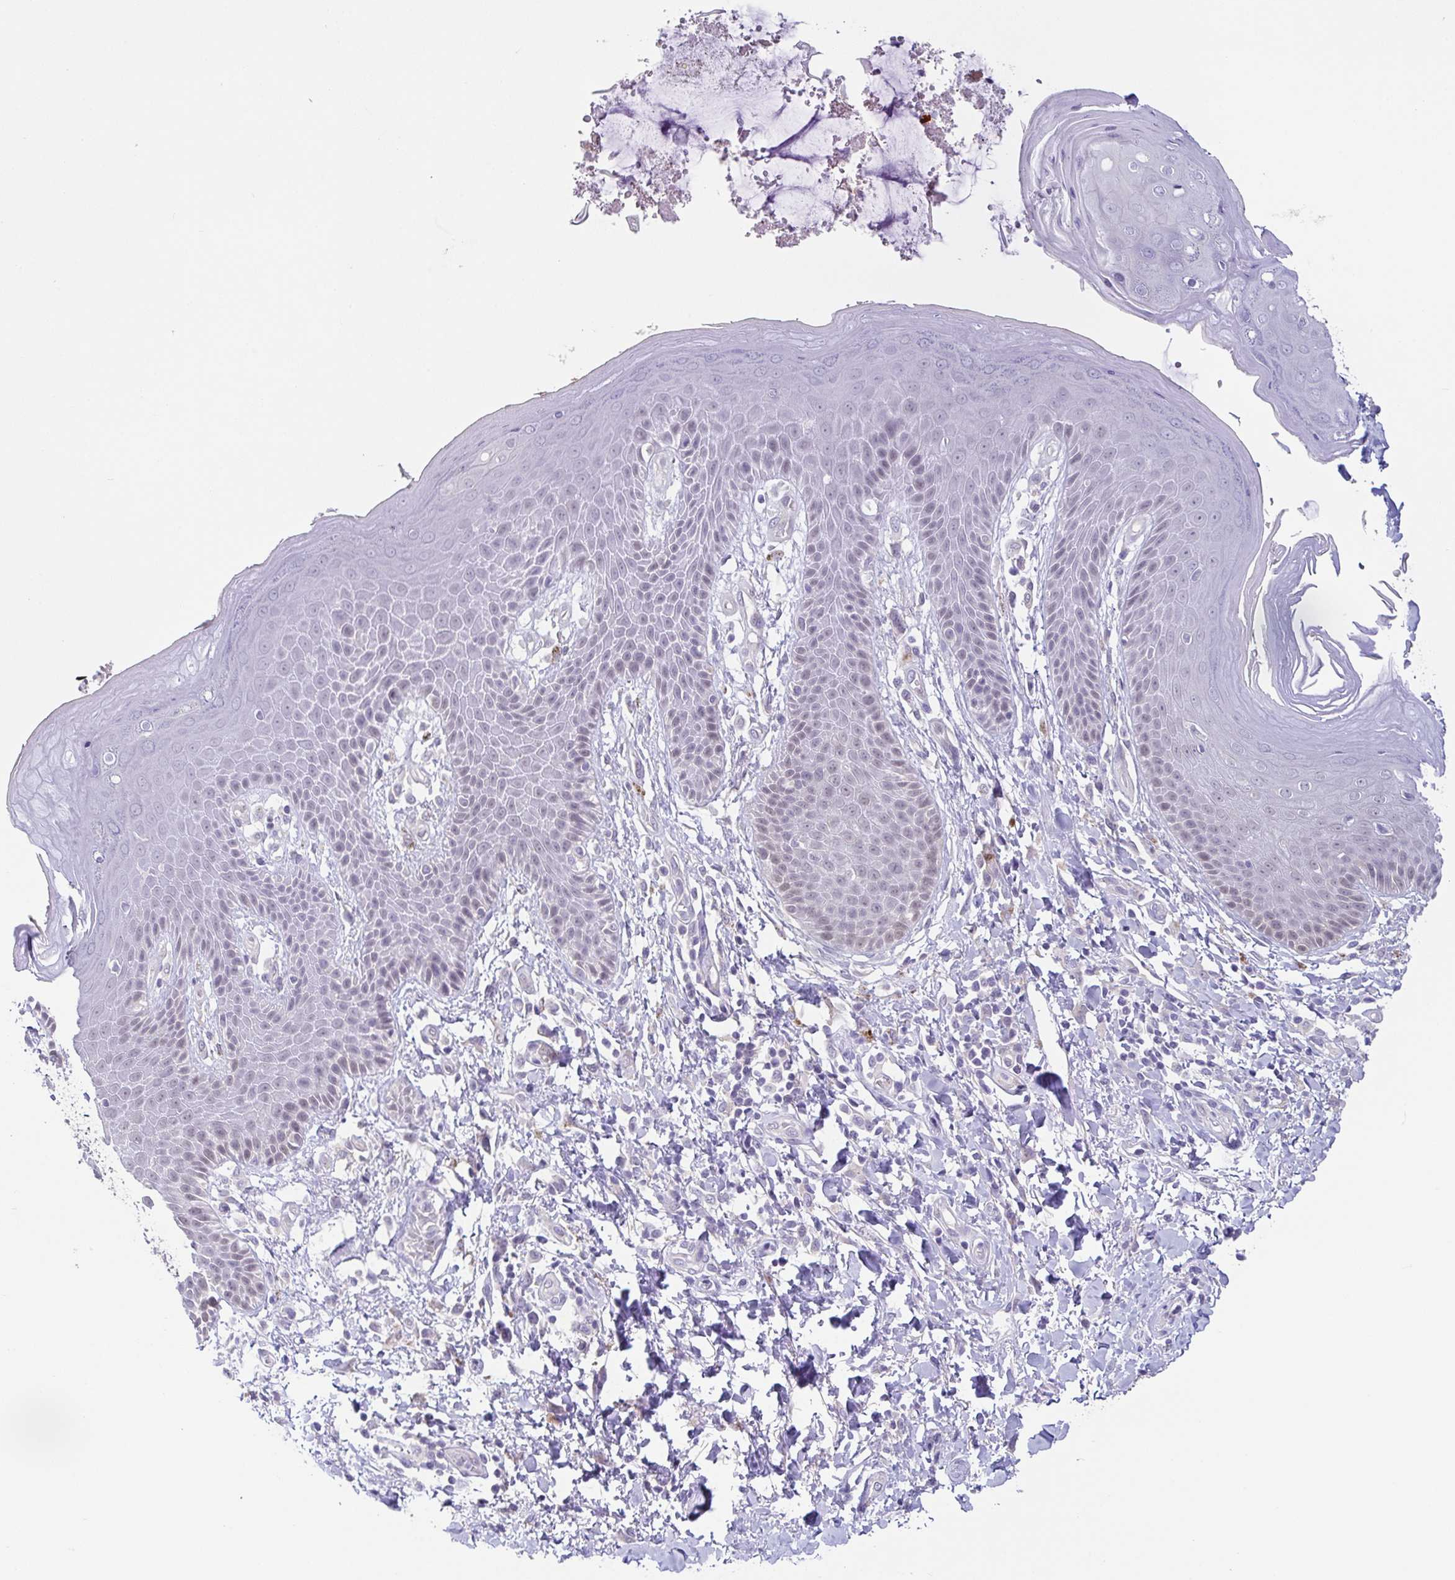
{"staining": {"intensity": "negative", "quantity": "none", "location": "none"}, "tissue": "skin", "cell_type": "Epidermal cells", "image_type": "normal", "snomed": [{"axis": "morphology", "description": "Normal tissue, NOS"}, {"axis": "topography", "description": "Anal"}, {"axis": "topography", "description": "Peripheral nerve tissue"}], "caption": "Epidermal cells are negative for brown protein staining in normal skin. (Brightfield microscopy of DAB (3,3'-diaminobenzidine) immunohistochemistry at high magnification).", "gene": "UBE2Q1", "patient": {"sex": "male", "age": 51}}